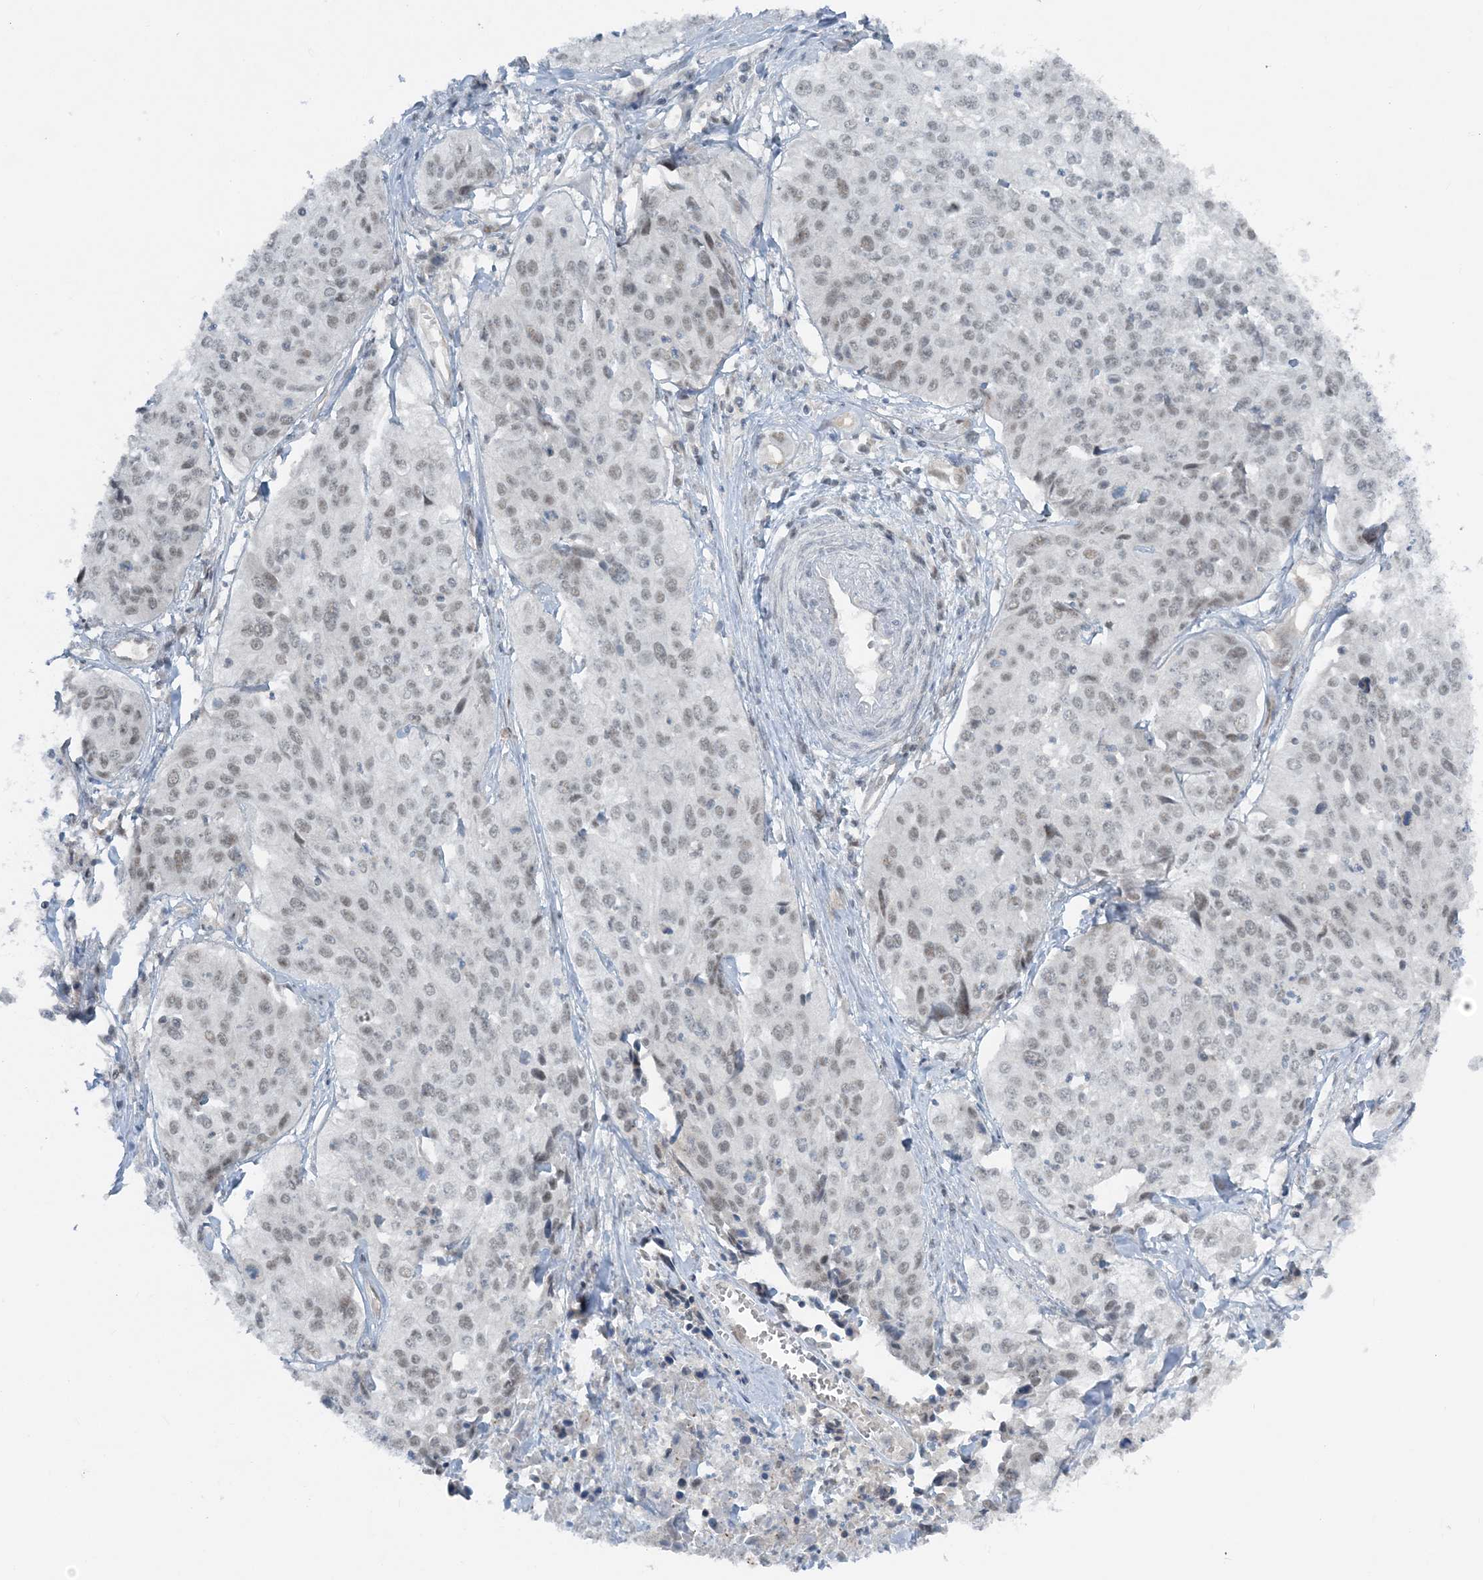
{"staining": {"intensity": "weak", "quantity": "<25%", "location": "nuclear"}, "tissue": "cervical cancer", "cell_type": "Tumor cells", "image_type": "cancer", "snomed": [{"axis": "morphology", "description": "Squamous cell carcinoma, NOS"}, {"axis": "topography", "description": "Cervix"}], "caption": "The IHC image has no significant expression in tumor cells of cervical squamous cell carcinoma tissue. (DAB immunohistochemistry (IHC) with hematoxylin counter stain).", "gene": "ATP11A", "patient": {"sex": "female", "age": 31}}